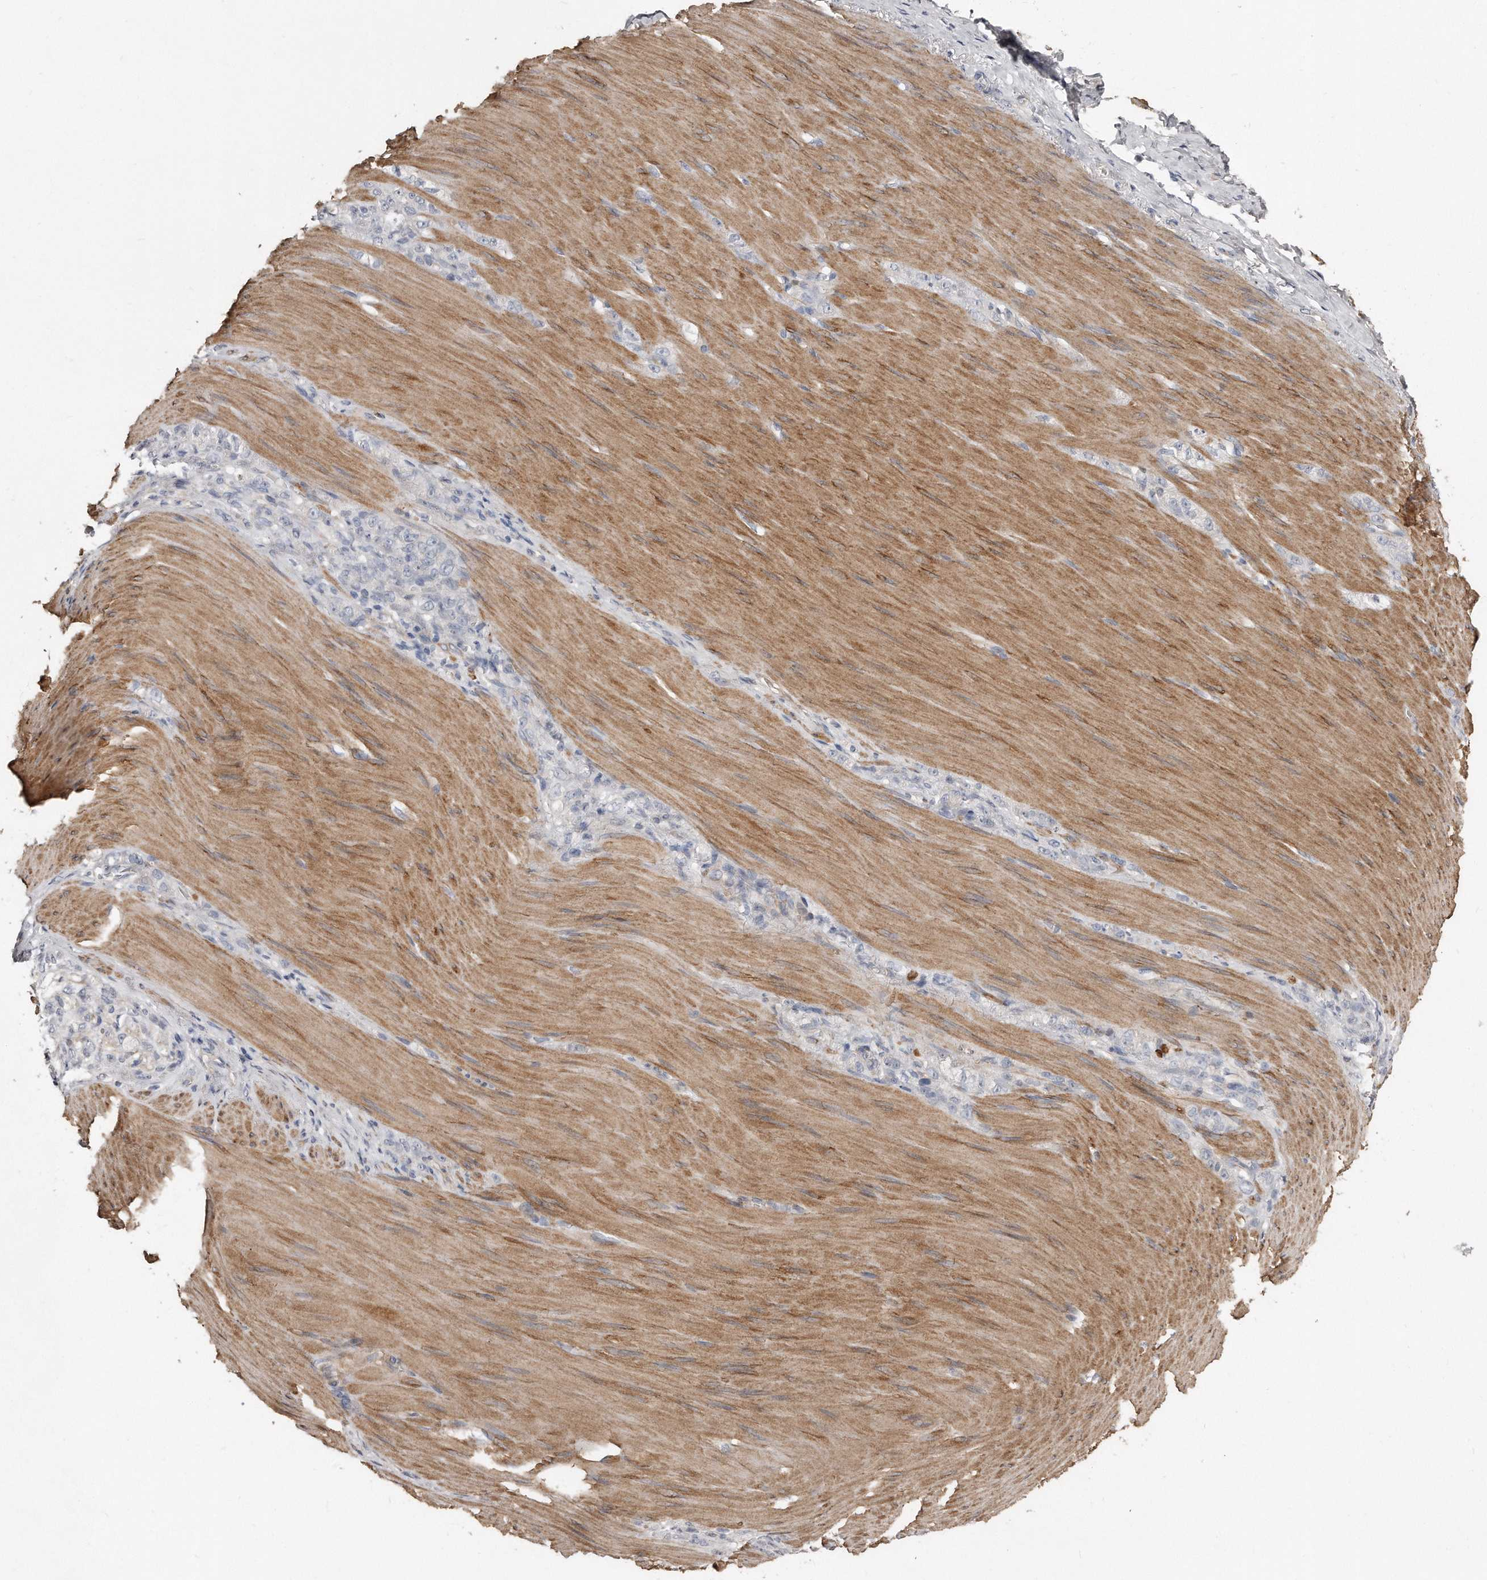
{"staining": {"intensity": "negative", "quantity": "none", "location": "none"}, "tissue": "stomach cancer", "cell_type": "Tumor cells", "image_type": "cancer", "snomed": [{"axis": "morphology", "description": "Normal tissue, NOS"}, {"axis": "morphology", "description": "Adenocarcinoma, NOS"}, {"axis": "topography", "description": "Stomach"}], "caption": "This is a histopathology image of immunohistochemistry staining of adenocarcinoma (stomach), which shows no positivity in tumor cells.", "gene": "LMOD1", "patient": {"sex": "male", "age": 82}}